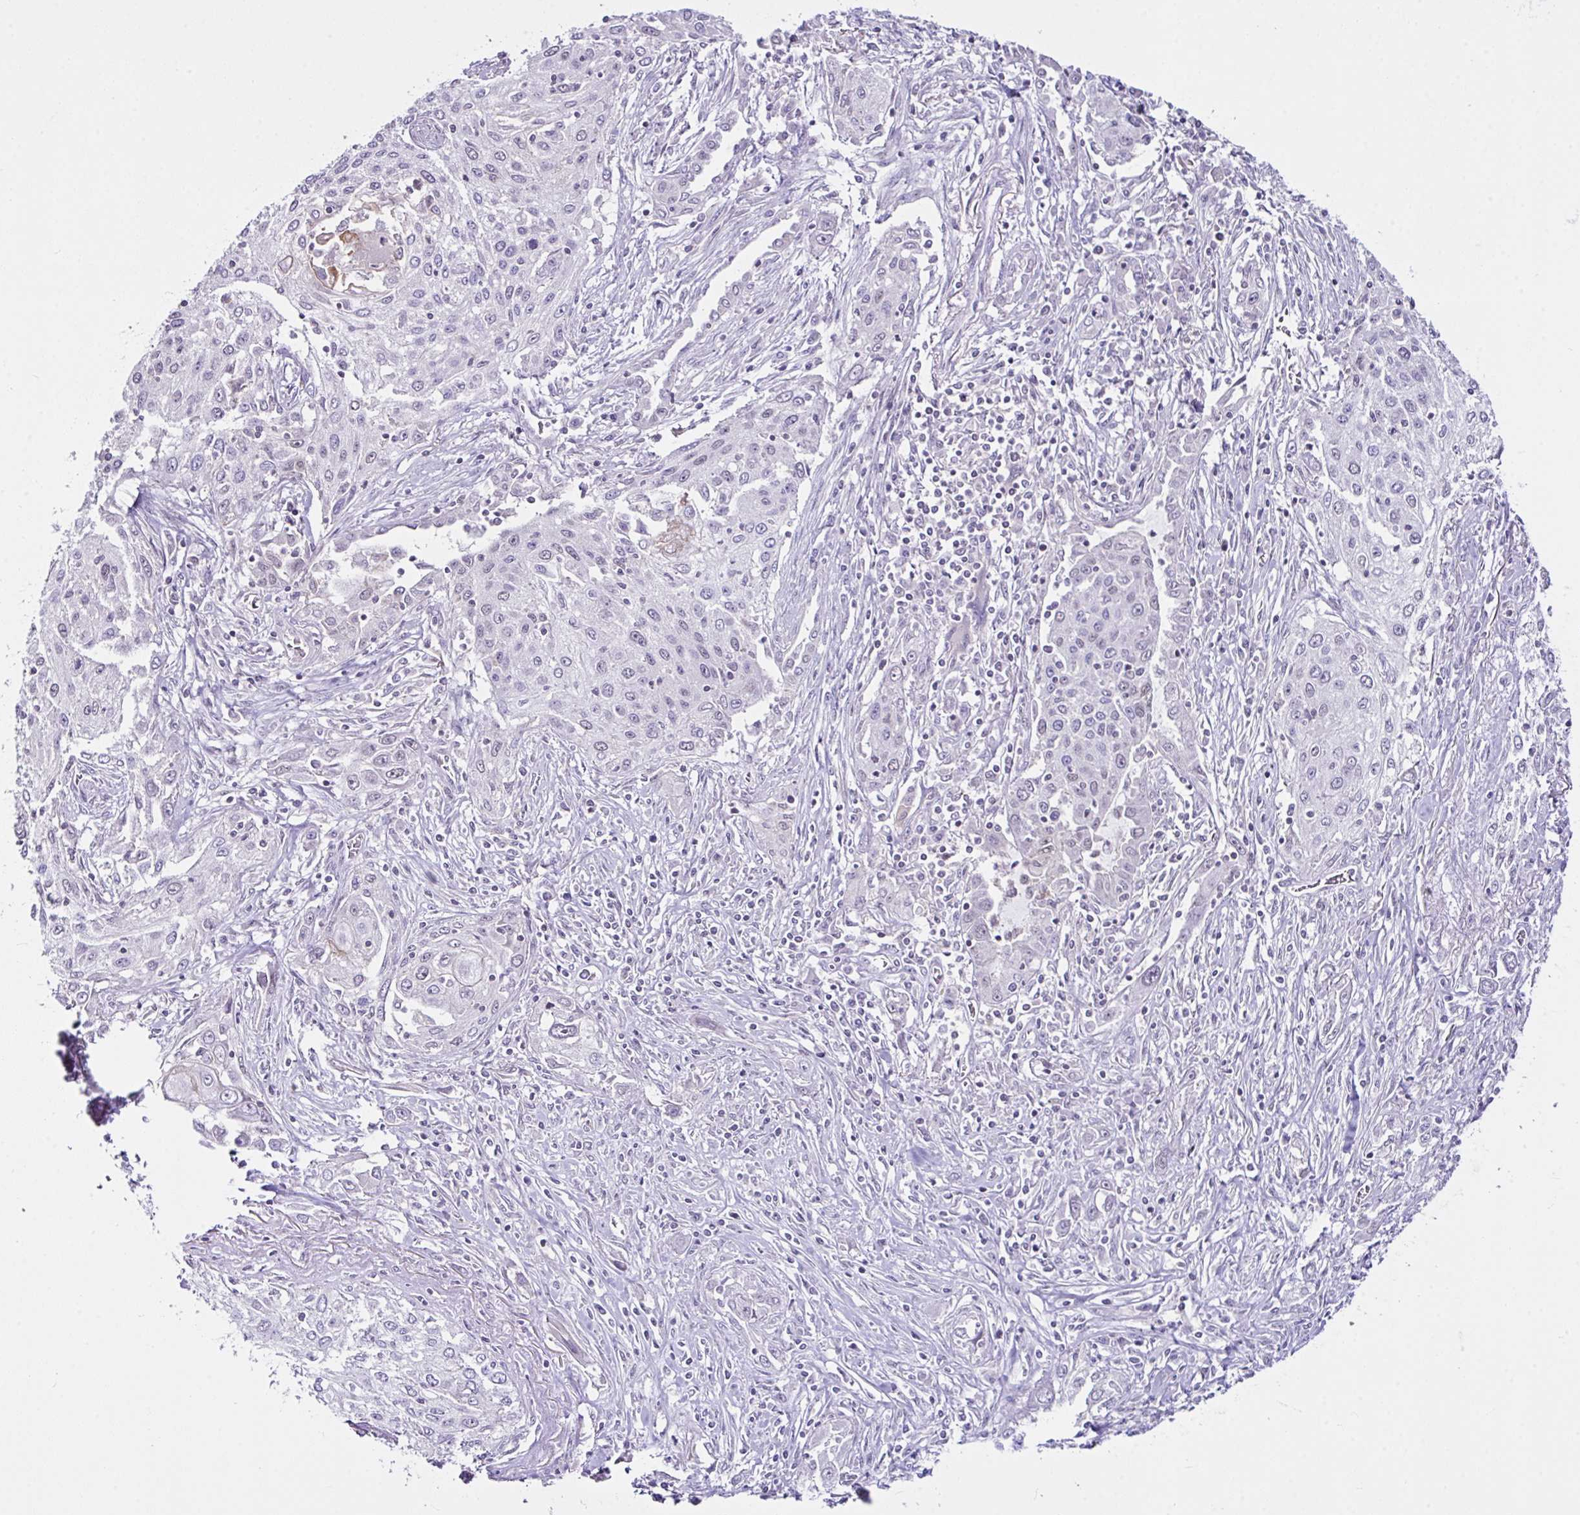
{"staining": {"intensity": "weak", "quantity": "<25%", "location": "nuclear"}, "tissue": "lung cancer", "cell_type": "Tumor cells", "image_type": "cancer", "snomed": [{"axis": "morphology", "description": "Squamous cell carcinoma, NOS"}, {"axis": "topography", "description": "Lung"}], "caption": "IHC of squamous cell carcinoma (lung) shows no positivity in tumor cells.", "gene": "D2HGDH", "patient": {"sex": "female", "age": 69}}